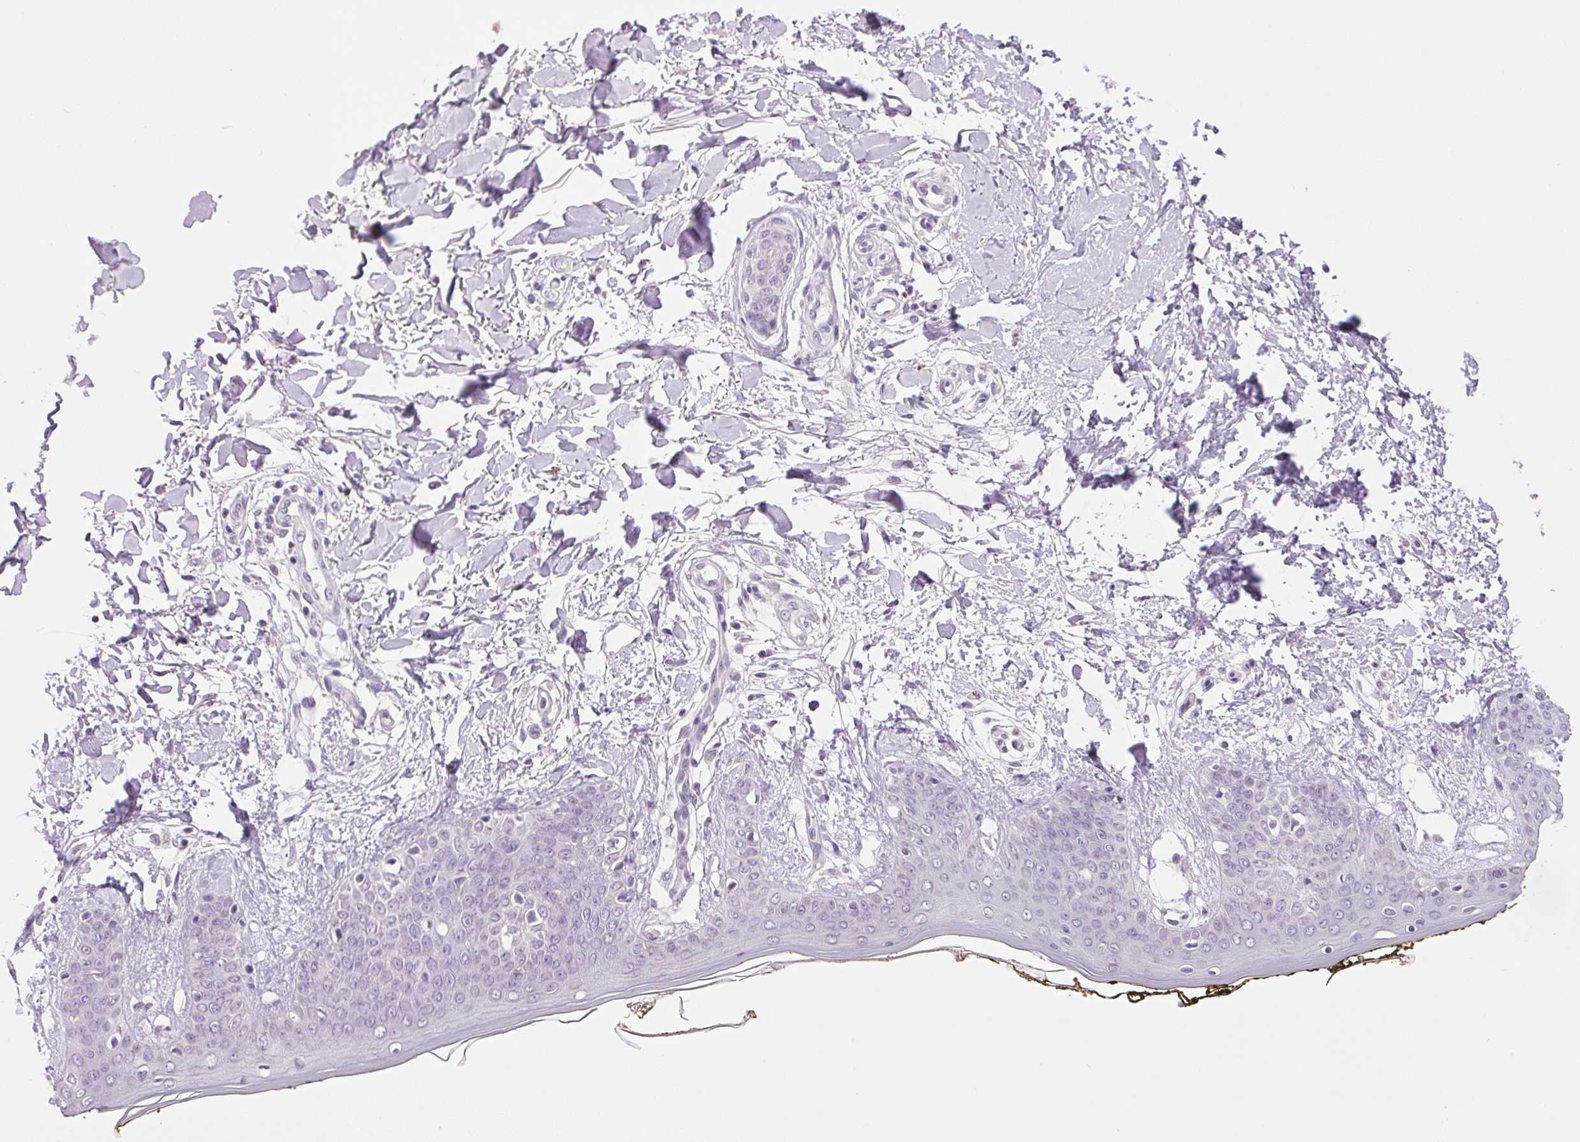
{"staining": {"intensity": "negative", "quantity": "none", "location": "none"}, "tissue": "skin", "cell_type": "Fibroblasts", "image_type": "normal", "snomed": [{"axis": "morphology", "description": "Normal tissue, NOS"}, {"axis": "topography", "description": "Skin"}], "caption": "Human skin stained for a protein using immunohistochemistry reveals no positivity in fibroblasts.", "gene": "SMIM13", "patient": {"sex": "female", "age": 34}}